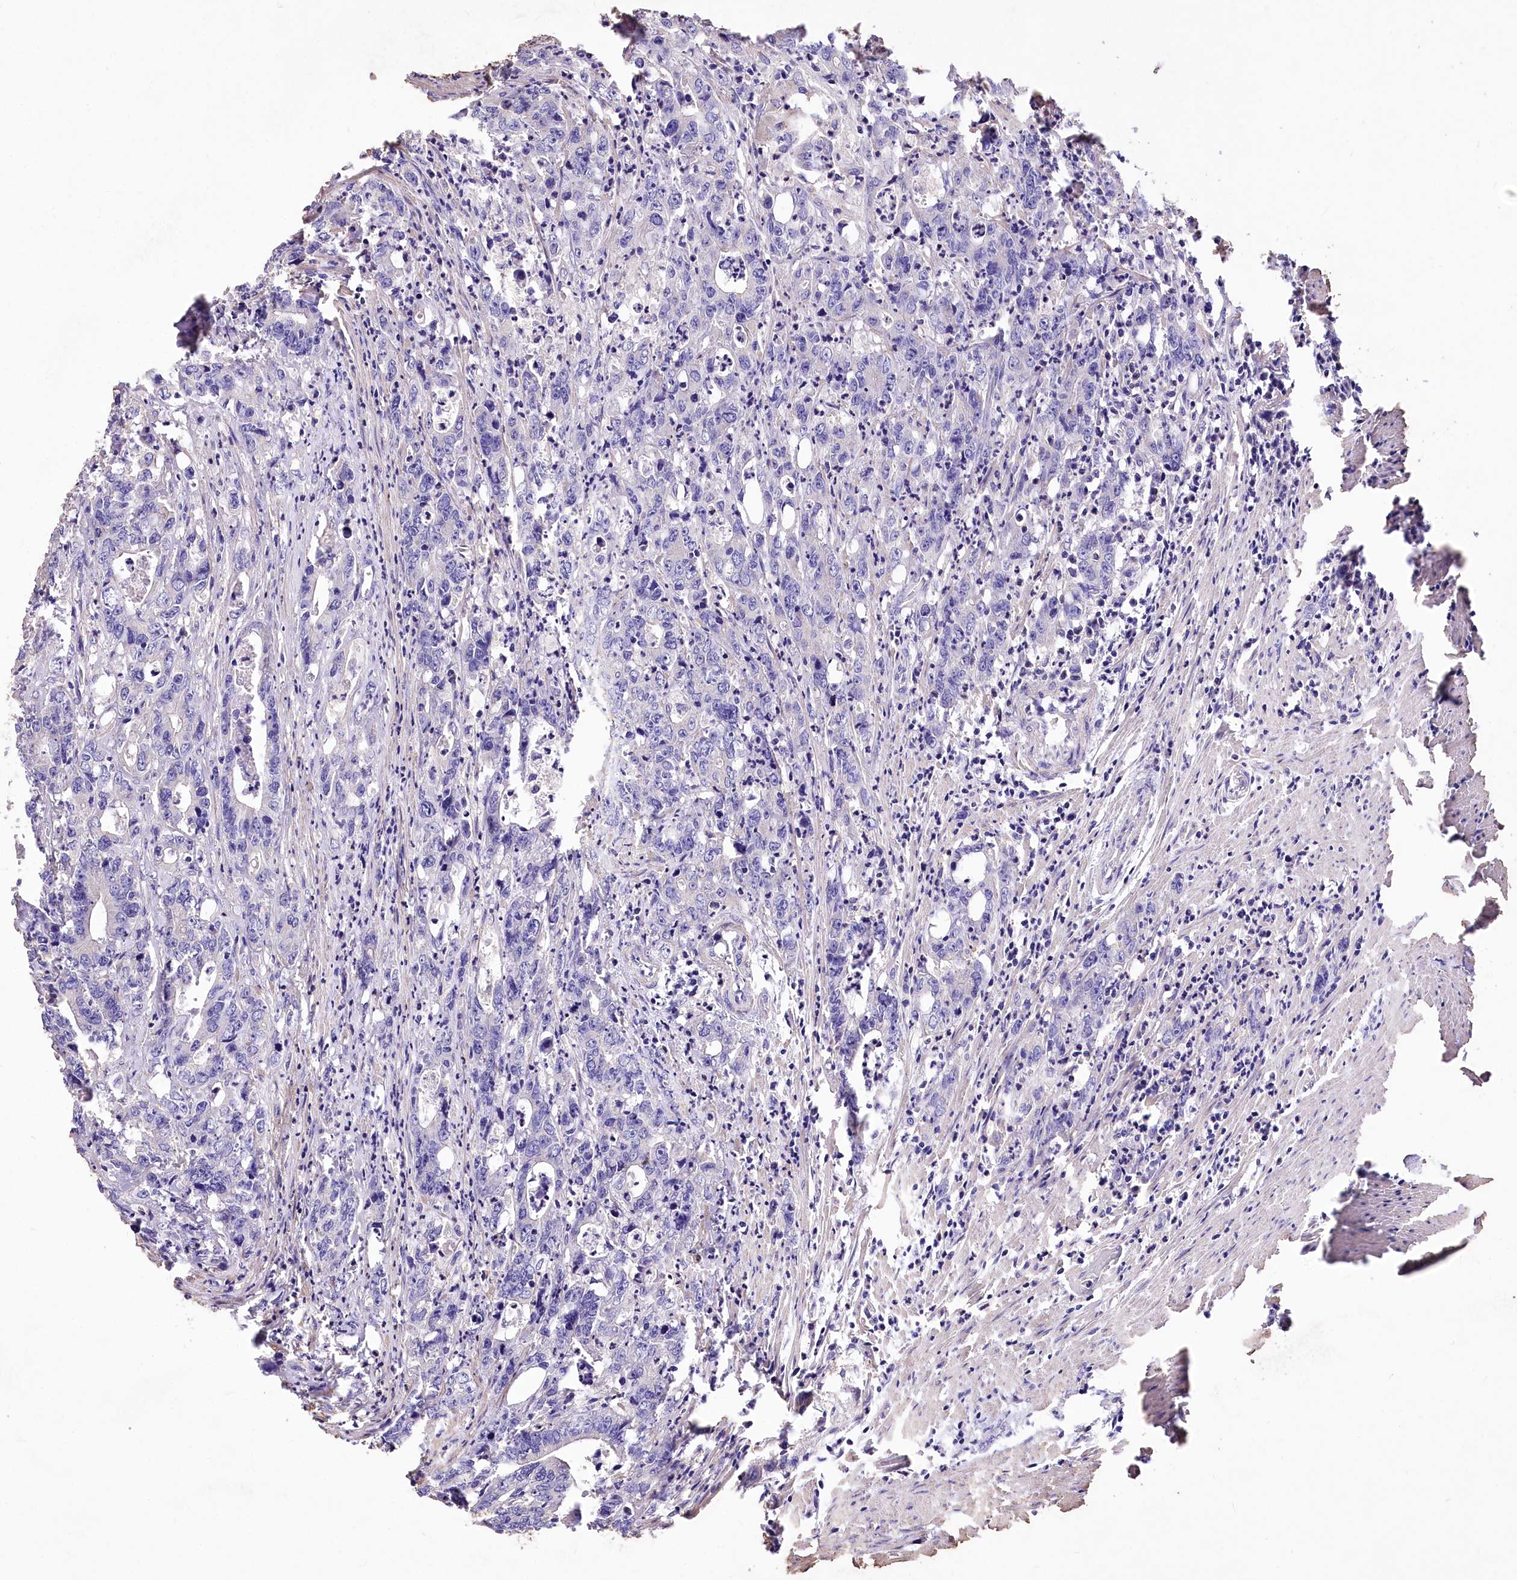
{"staining": {"intensity": "negative", "quantity": "none", "location": "none"}, "tissue": "colorectal cancer", "cell_type": "Tumor cells", "image_type": "cancer", "snomed": [{"axis": "morphology", "description": "Adenocarcinoma, NOS"}, {"axis": "topography", "description": "Colon"}], "caption": "Tumor cells show no significant protein staining in adenocarcinoma (colorectal).", "gene": "PCYOX1L", "patient": {"sex": "female", "age": 75}}